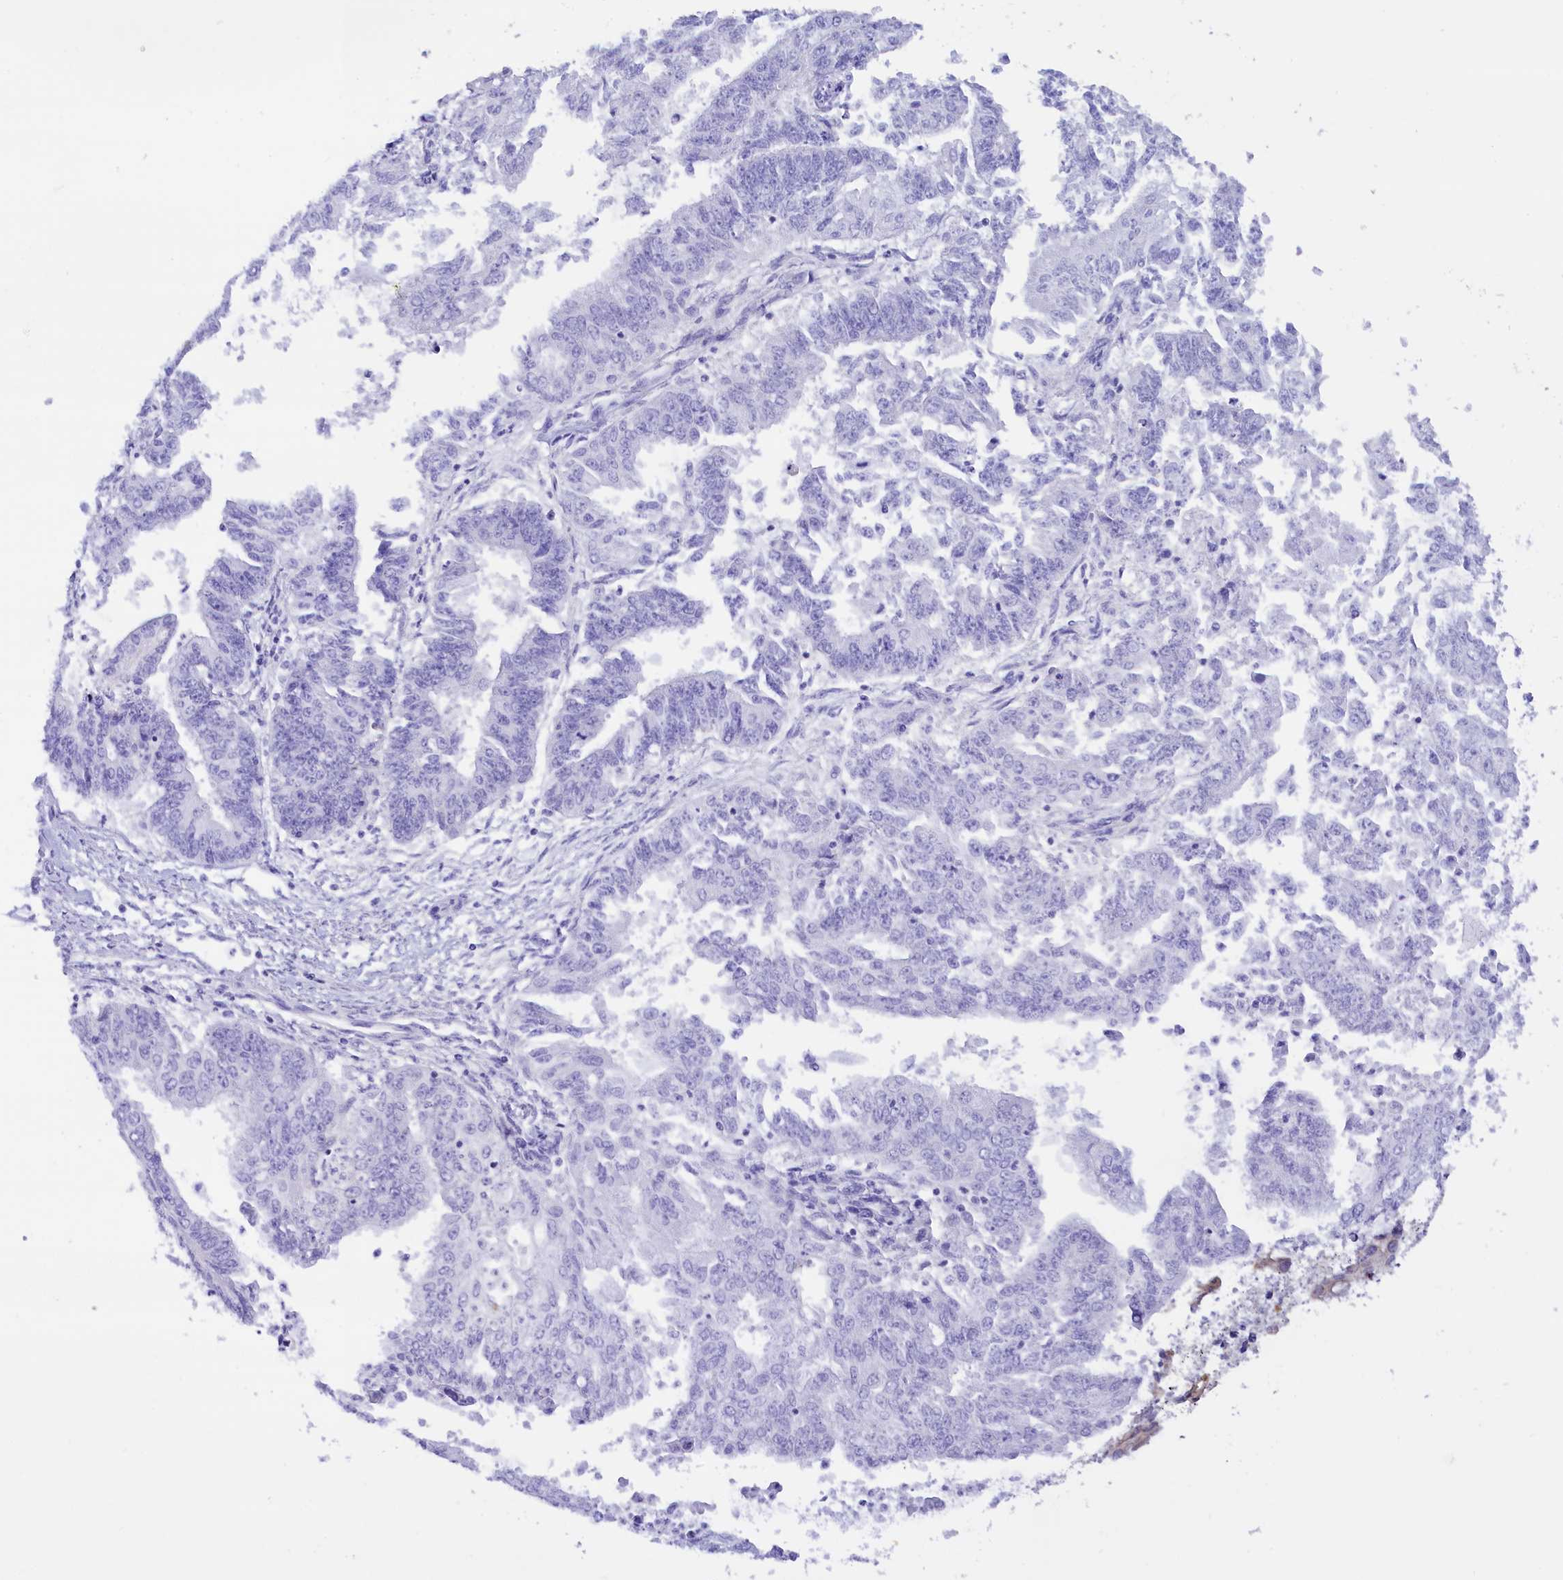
{"staining": {"intensity": "negative", "quantity": "none", "location": "none"}, "tissue": "endometrial cancer", "cell_type": "Tumor cells", "image_type": "cancer", "snomed": [{"axis": "morphology", "description": "Adenocarcinoma, NOS"}, {"axis": "topography", "description": "Endometrium"}], "caption": "IHC histopathology image of adenocarcinoma (endometrial) stained for a protein (brown), which demonstrates no staining in tumor cells. (DAB (3,3'-diaminobenzidine) immunohistochemistry (IHC) visualized using brightfield microscopy, high magnification).", "gene": "ABAT", "patient": {"sex": "female", "age": 73}}